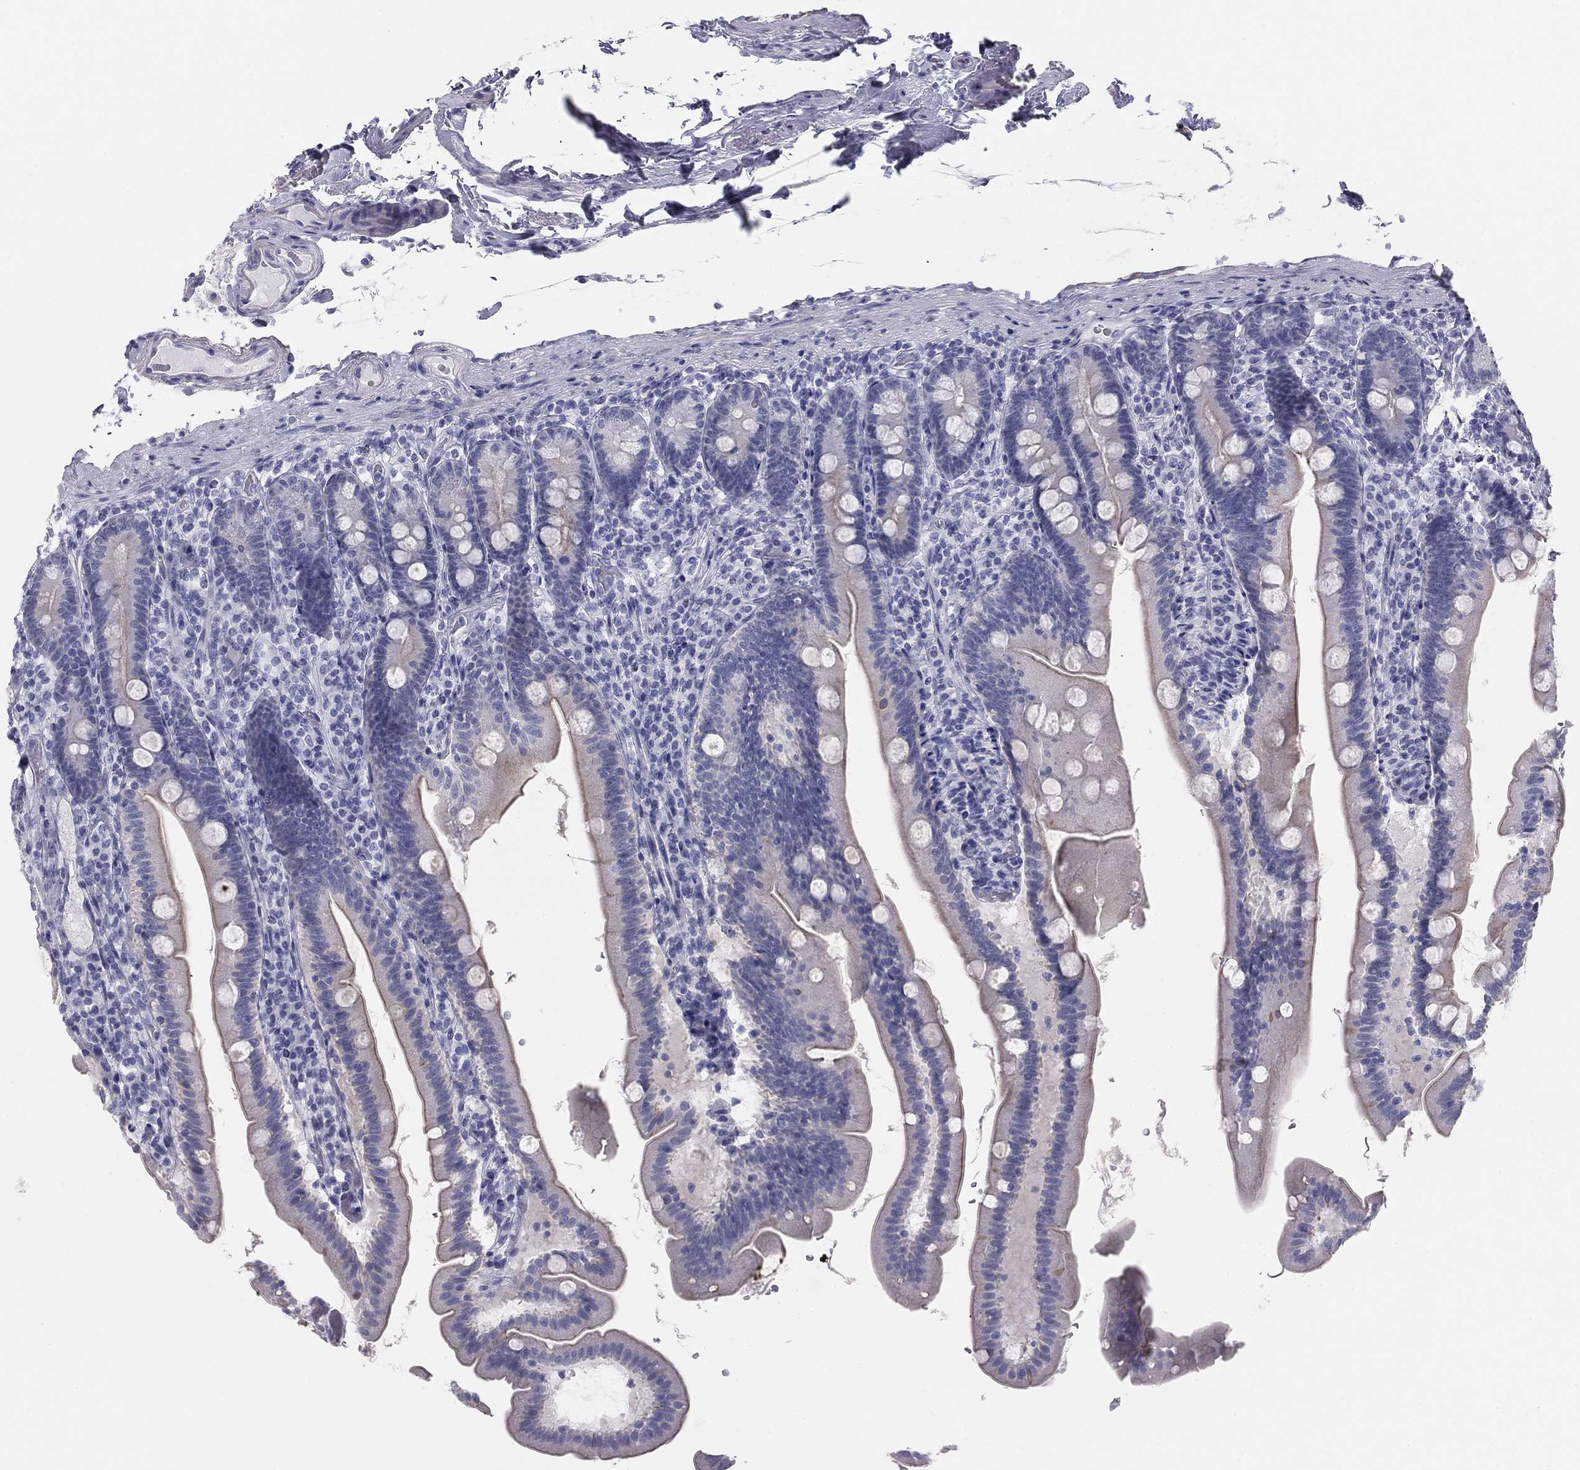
{"staining": {"intensity": "negative", "quantity": "none", "location": "none"}, "tissue": "duodenum", "cell_type": "Glandular cells", "image_type": "normal", "snomed": [{"axis": "morphology", "description": "Normal tissue, NOS"}, {"axis": "topography", "description": "Duodenum"}], "caption": "A high-resolution photomicrograph shows IHC staining of benign duodenum, which reveals no significant staining in glandular cells. Brightfield microscopy of IHC stained with DAB (3,3'-diaminobenzidine) (brown) and hematoxylin (blue), captured at high magnification.", "gene": "SULT2B1", "patient": {"sex": "female", "age": 67}}